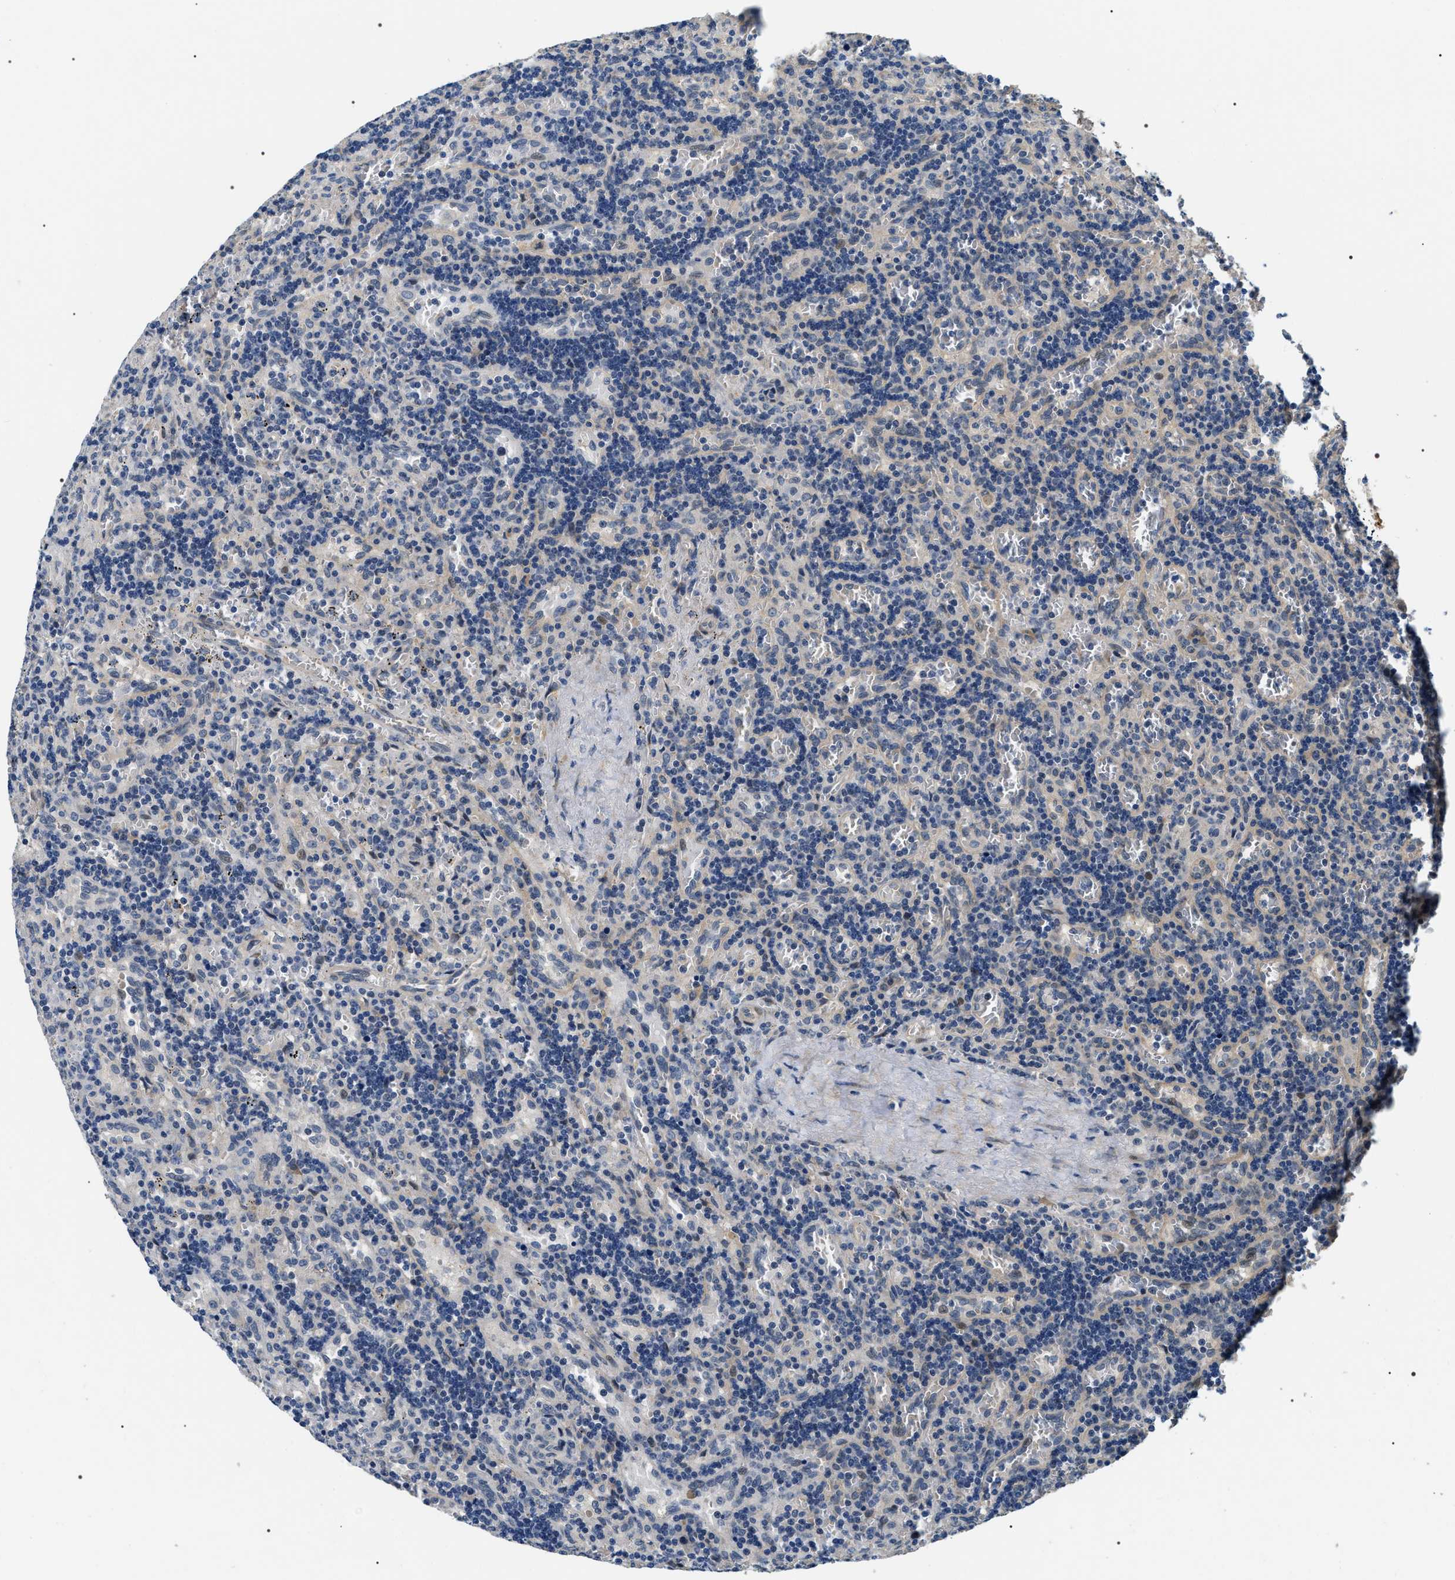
{"staining": {"intensity": "negative", "quantity": "none", "location": "none"}, "tissue": "lymphoma", "cell_type": "Tumor cells", "image_type": "cancer", "snomed": [{"axis": "morphology", "description": "Malignant lymphoma, non-Hodgkin's type, Low grade"}, {"axis": "topography", "description": "Lymph node"}], "caption": "A high-resolution histopathology image shows immunohistochemistry (IHC) staining of low-grade malignant lymphoma, non-Hodgkin's type, which shows no significant staining in tumor cells.", "gene": "IFT81", "patient": {"sex": "male", "age": 74}}